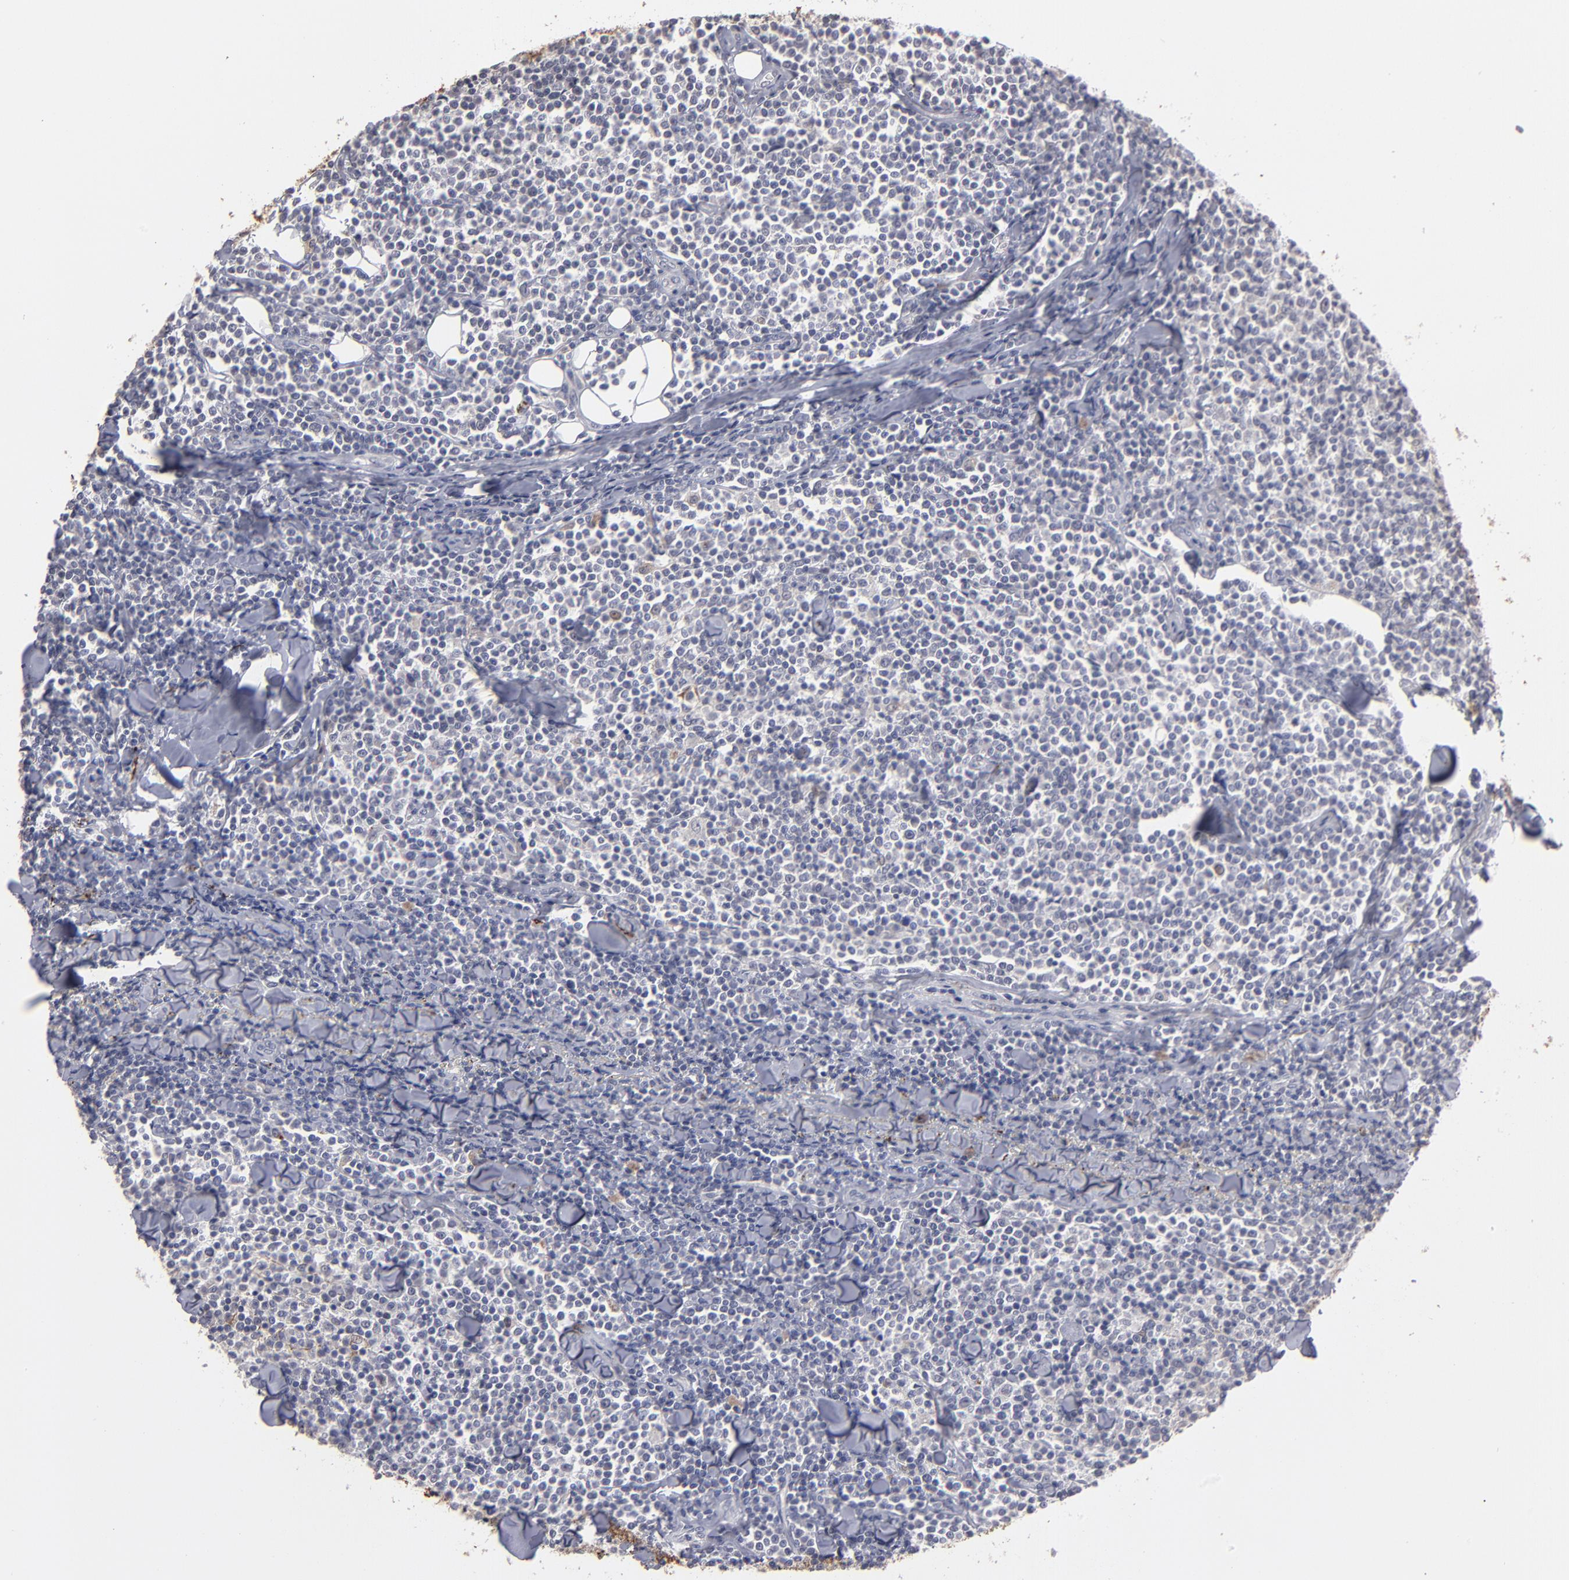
{"staining": {"intensity": "negative", "quantity": "none", "location": "none"}, "tissue": "lymphoma", "cell_type": "Tumor cells", "image_type": "cancer", "snomed": [{"axis": "morphology", "description": "Malignant lymphoma, non-Hodgkin's type, Low grade"}, {"axis": "topography", "description": "Soft tissue"}], "caption": "Immunohistochemistry micrograph of malignant lymphoma, non-Hodgkin's type (low-grade) stained for a protein (brown), which shows no staining in tumor cells.", "gene": "GPM6B", "patient": {"sex": "male", "age": 92}}